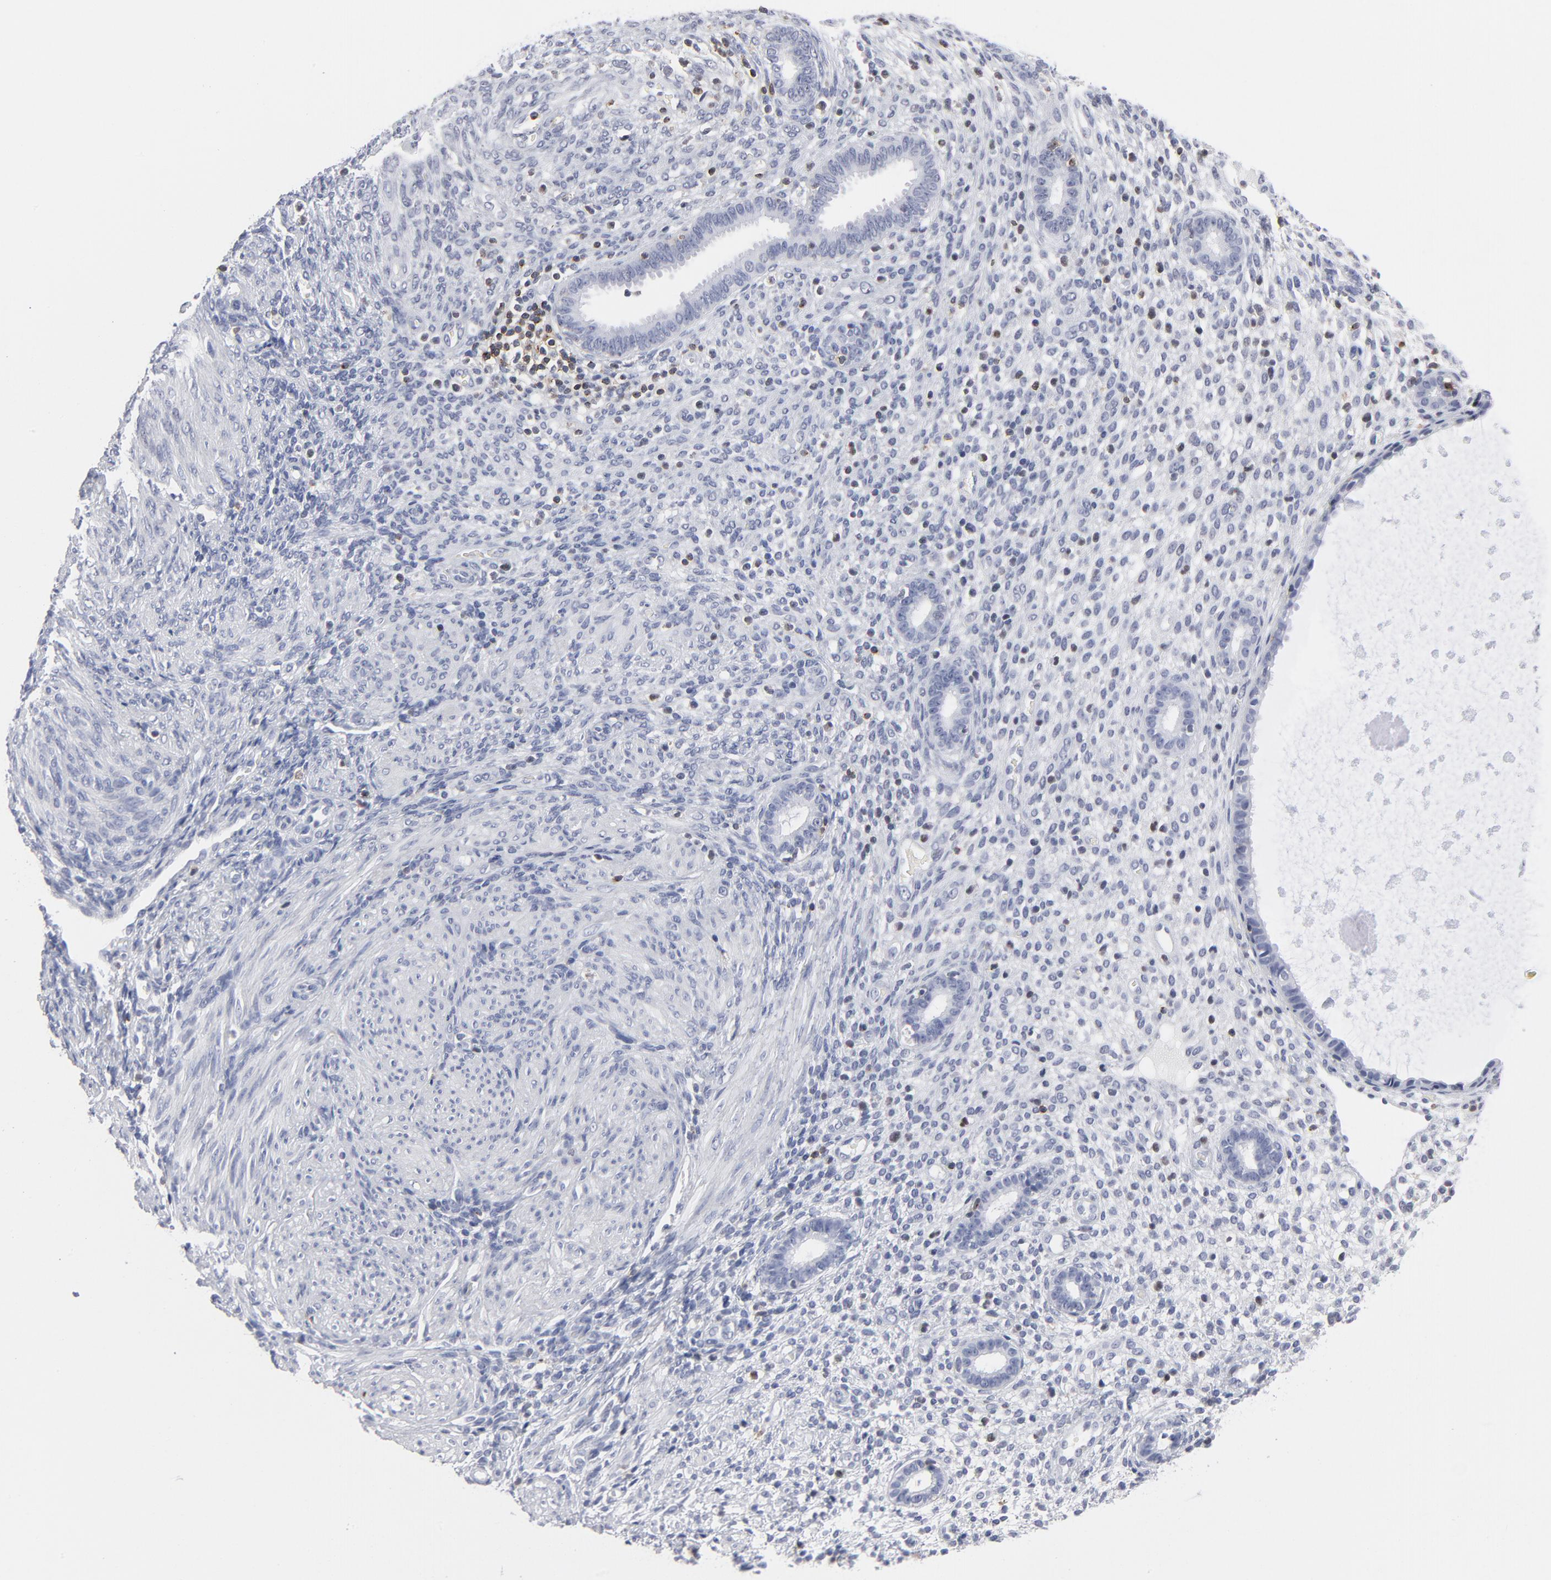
{"staining": {"intensity": "negative", "quantity": "none", "location": "none"}, "tissue": "endometrium", "cell_type": "Cells in endometrial stroma", "image_type": "normal", "snomed": [{"axis": "morphology", "description": "Normal tissue, NOS"}, {"axis": "topography", "description": "Endometrium"}], "caption": "Immunohistochemistry (IHC) of normal human endometrium exhibits no staining in cells in endometrial stroma.", "gene": "CD2", "patient": {"sex": "female", "age": 72}}